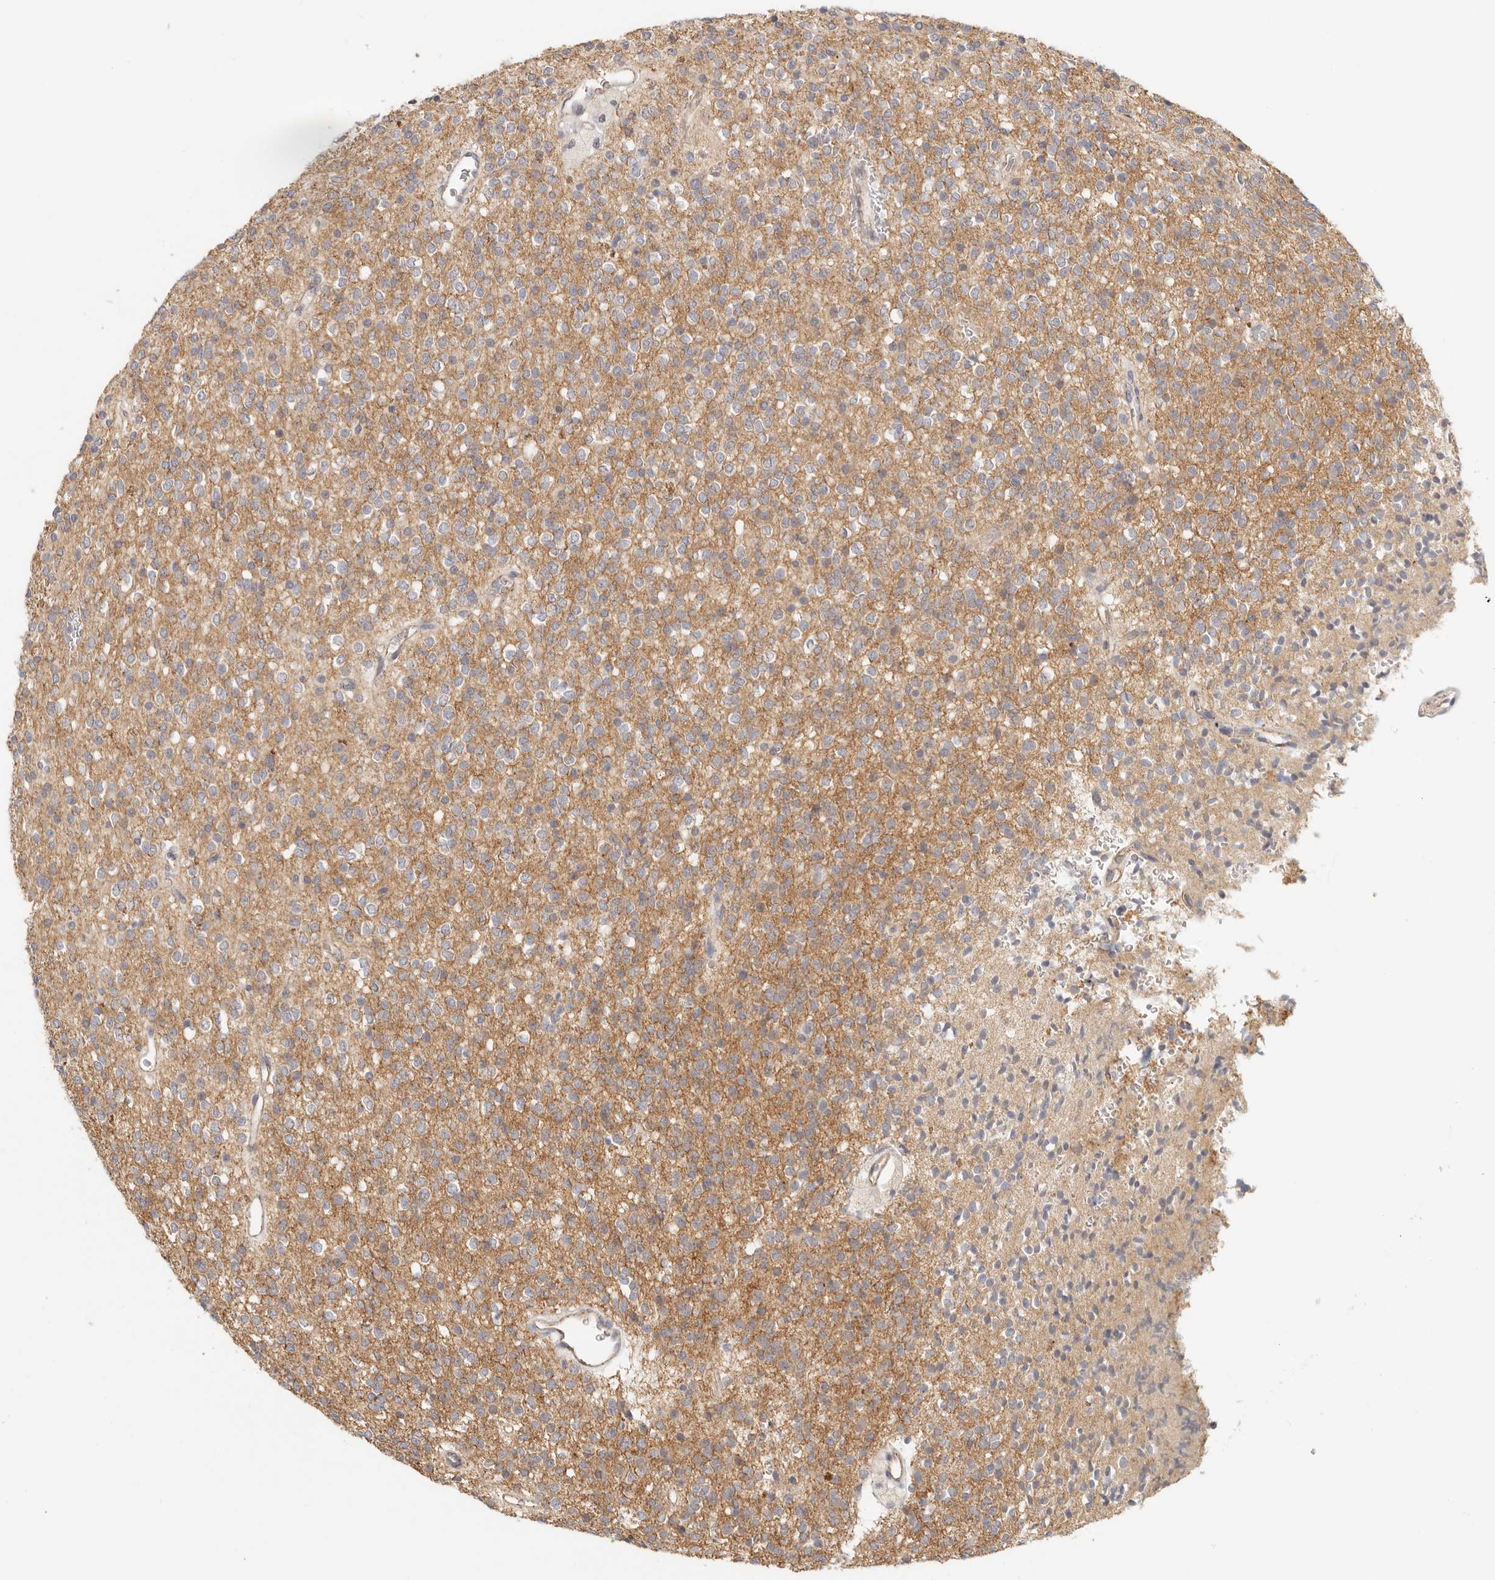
{"staining": {"intensity": "weak", "quantity": "25%-75%", "location": "cytoplasmic/membranous"}, "tissue": "glioma", "cell_type": "Tumor cells", "image_type": "cancer", "snomed": [{"axis": "morphology", "description": "Glioma, malignant, High grade"}, {"axis": "topography", "description": "Brain"}], "caption": "Protein staining reveals weak cytoplasmic/membranous staining in about 25%-75% of tumor cells in malignant glioma (high-grade).", "gene": "ANXA9", "patient": {"sex": "male", "age": 34}}